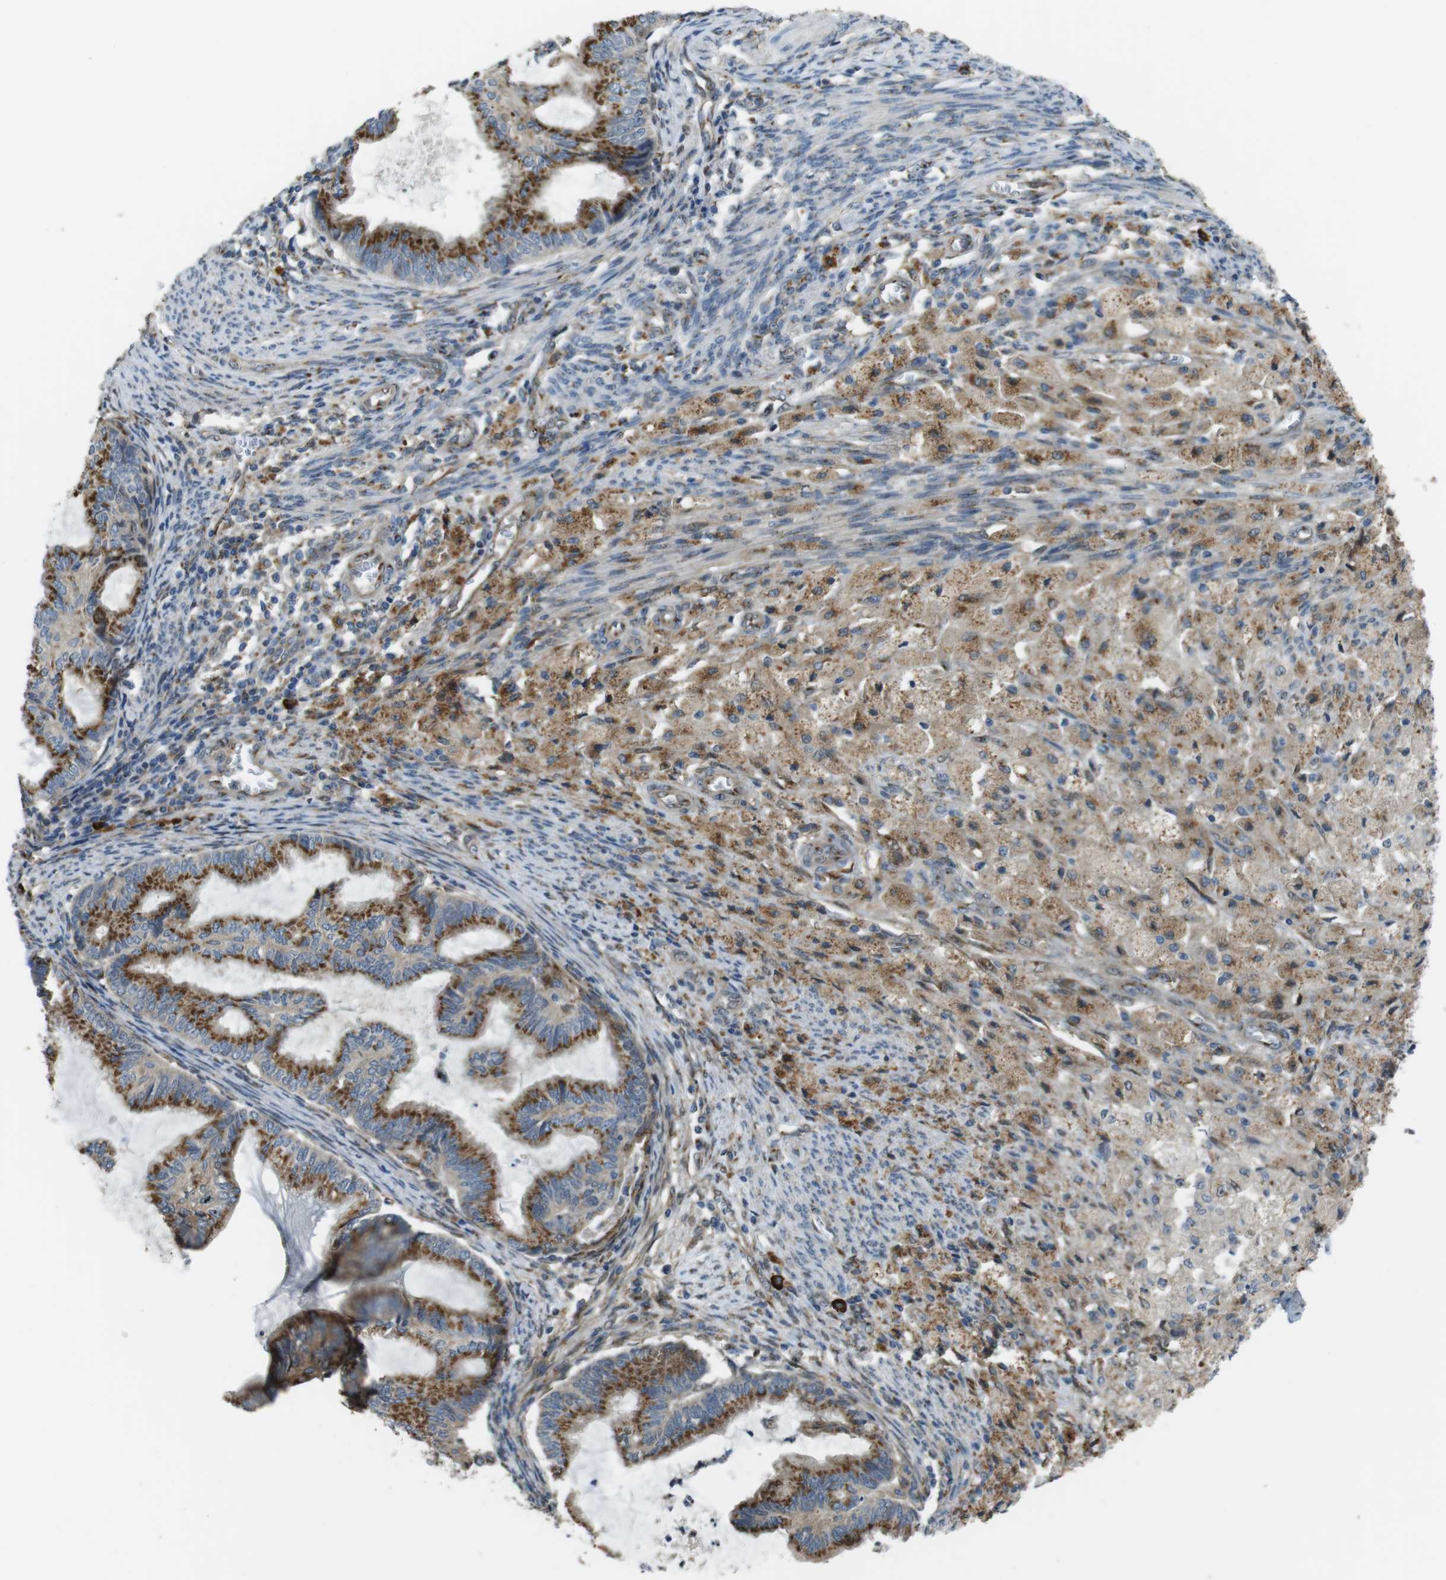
{"staining": {"intensity": "moderate", "quantity": ">75%", "location": "cytoplasmic/membranous"}, "tissue": "cervical cancer", "cell_type": "Tumor cells", "image_type": "cancer", "snomed": [{"axis": "morphology", "description": "Normal tissue, NOS"}, {"axis": "morphology", "description": "Adenocarcinoma, NOS"}, {"axis": "topography", "description": "Cervix"}, {"axis": "topography", "description": "Endometrium"}], "caption": "Immunohistochemical staining of cervical adenocarcinoma exhibits medium levels of moderate cytoplasmic/membranous staining in approximately >75% of tumor cells. (DAB IHC, brown staining for protein, blue staining for nuclei).", "gene": "RAB6A", "patient": {"sex": "female", "age": 86}}